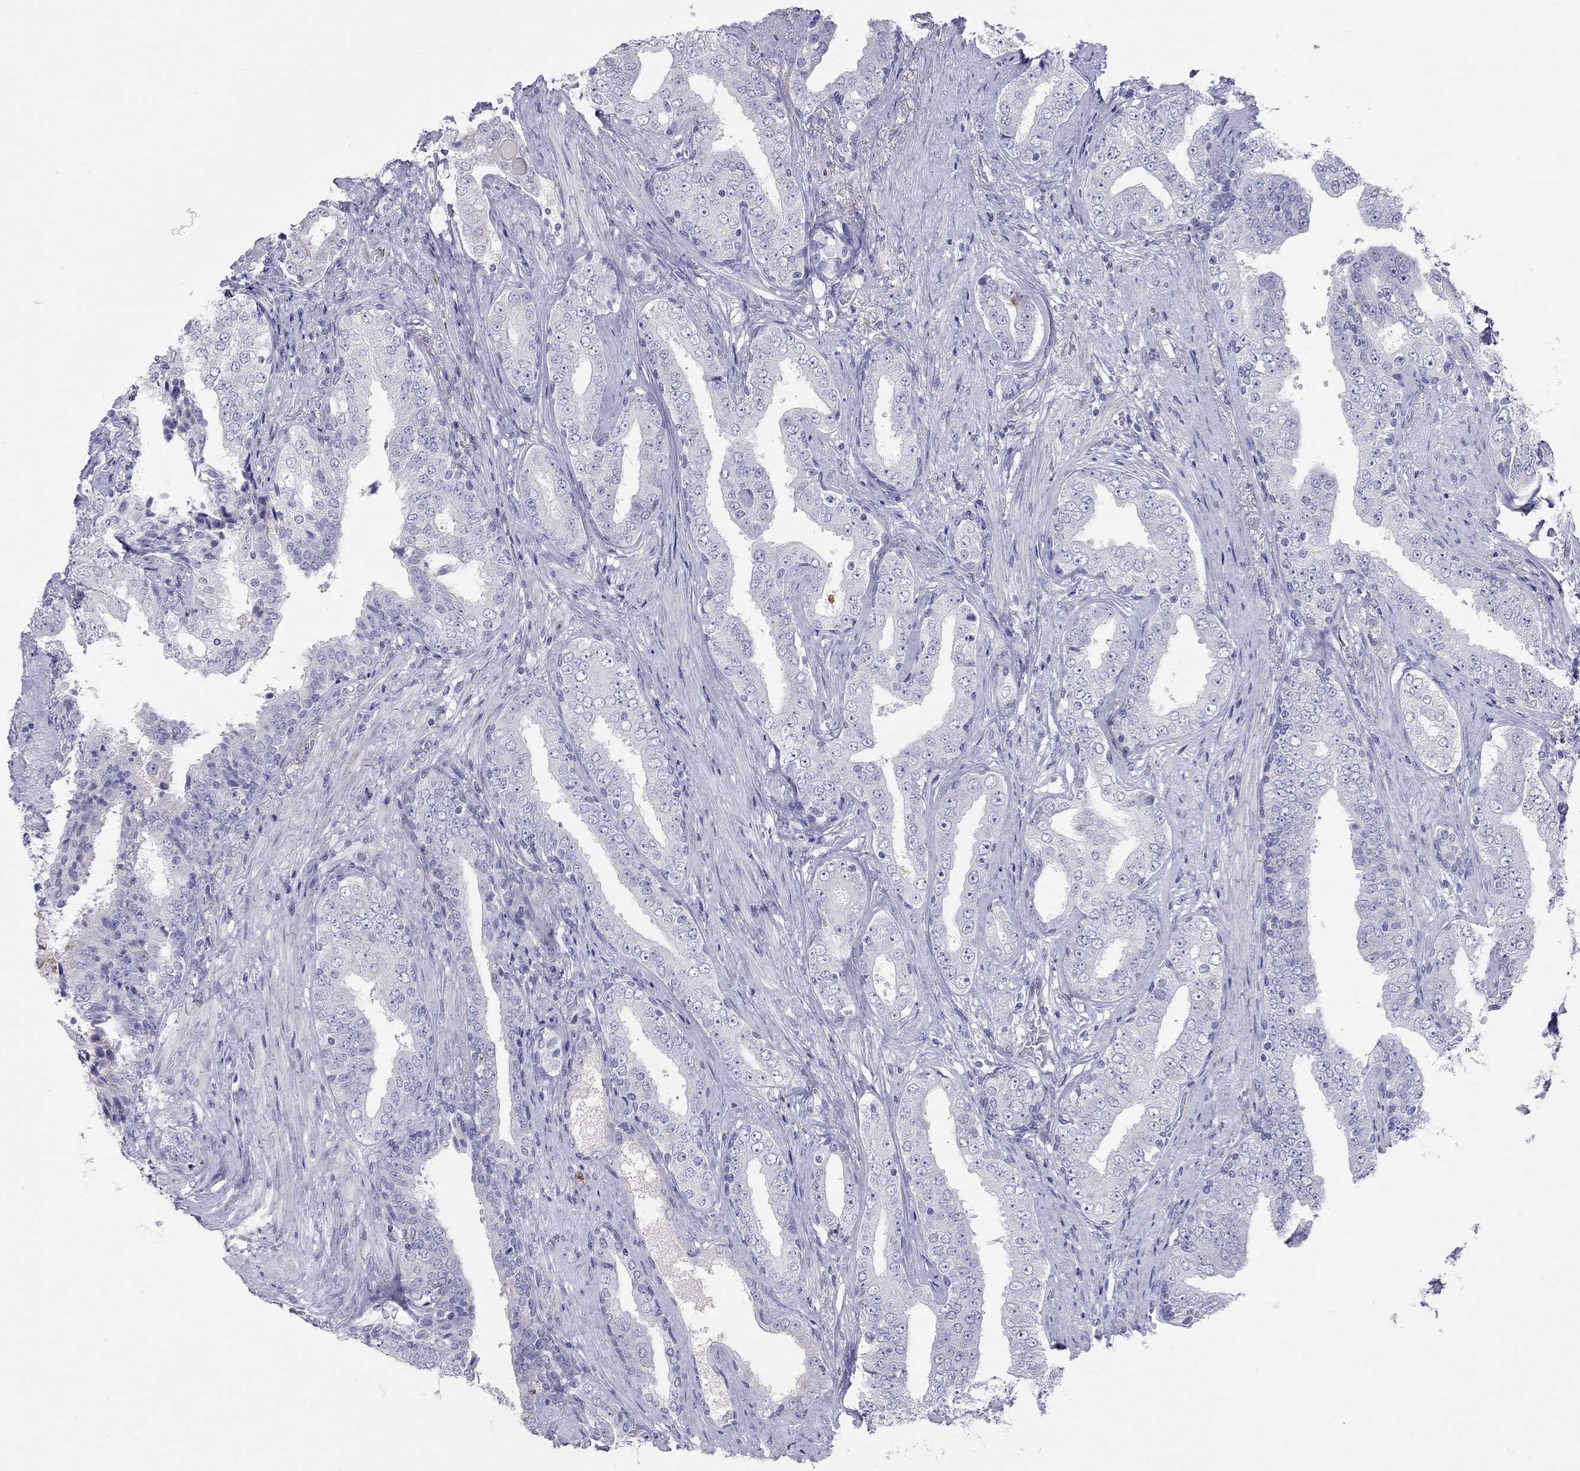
{"staining": {"intensity": "negative", "quantity": "none", "location": "none"}, "tissue": "prostate cancer", "cell_type": "Tumor cells", "image_type": "cancer", "snomed": [{"axis": "morphology", "description": "Adenocarcinoma, Low grade"}, {"axis": "topography", "description": "Prostate and seminal vesicle, NOS"}], "caption": "An immunohistochemistry (IHC) histopathology image of low-grade adenocarcinoma (prostate) is shown. There is no staining in tumor cells of low-grade adenocarcinoma (prostate).", "gene": "SPINT4", "patient": {"sex": "male", "age": 61}}